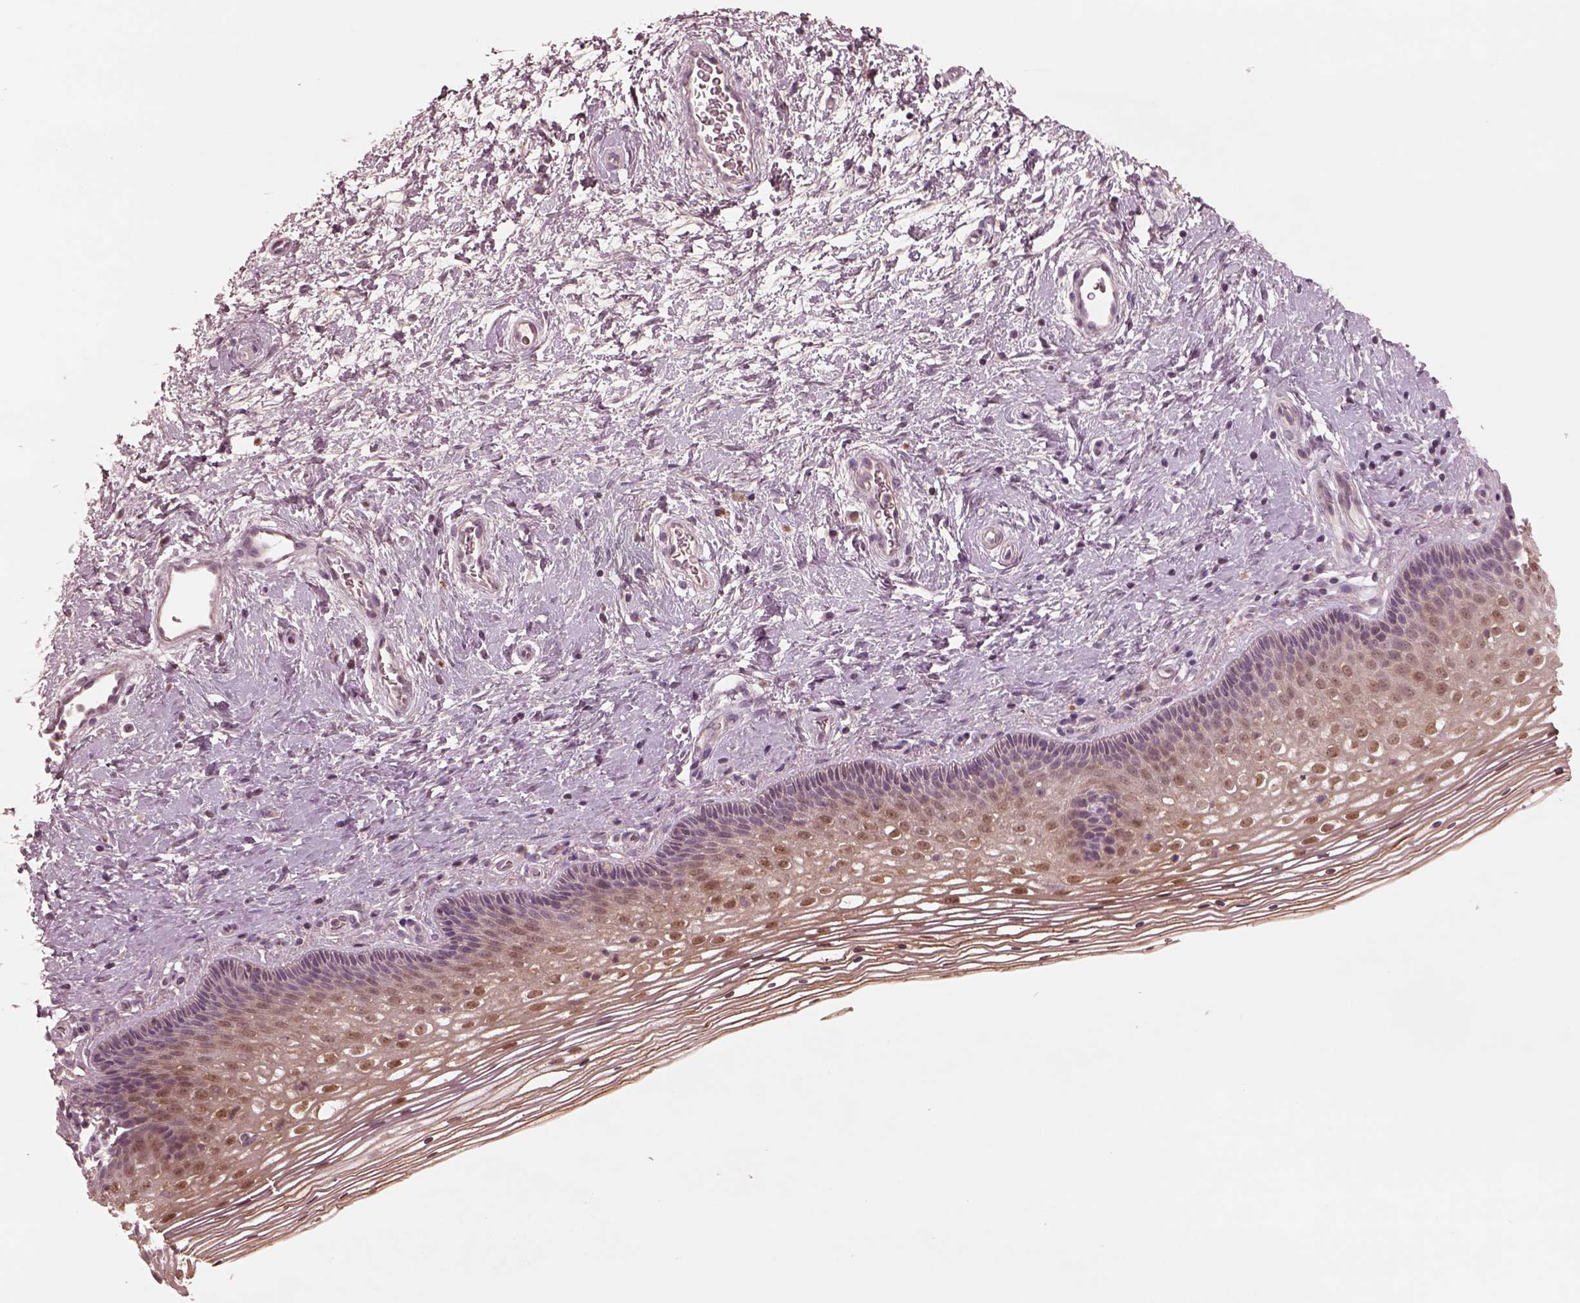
{"staining": {"intensity": "negative", "quantity": "none", "location": "none"}, "tissue": "cervix", "cell_type": "Glandular cells", "image_type": "normal", "snomed": [{"axis": "morphology", "description": "Normal tissue, NOS"}, {"axis": "topography", "description": "Cervix"}], "caption": "Human cervix stained for a protein using immunohistochemistry displays no staining in glandular cells.", "gene": "SDCBP2", "patient": {"sex": "female", "age": 34}}